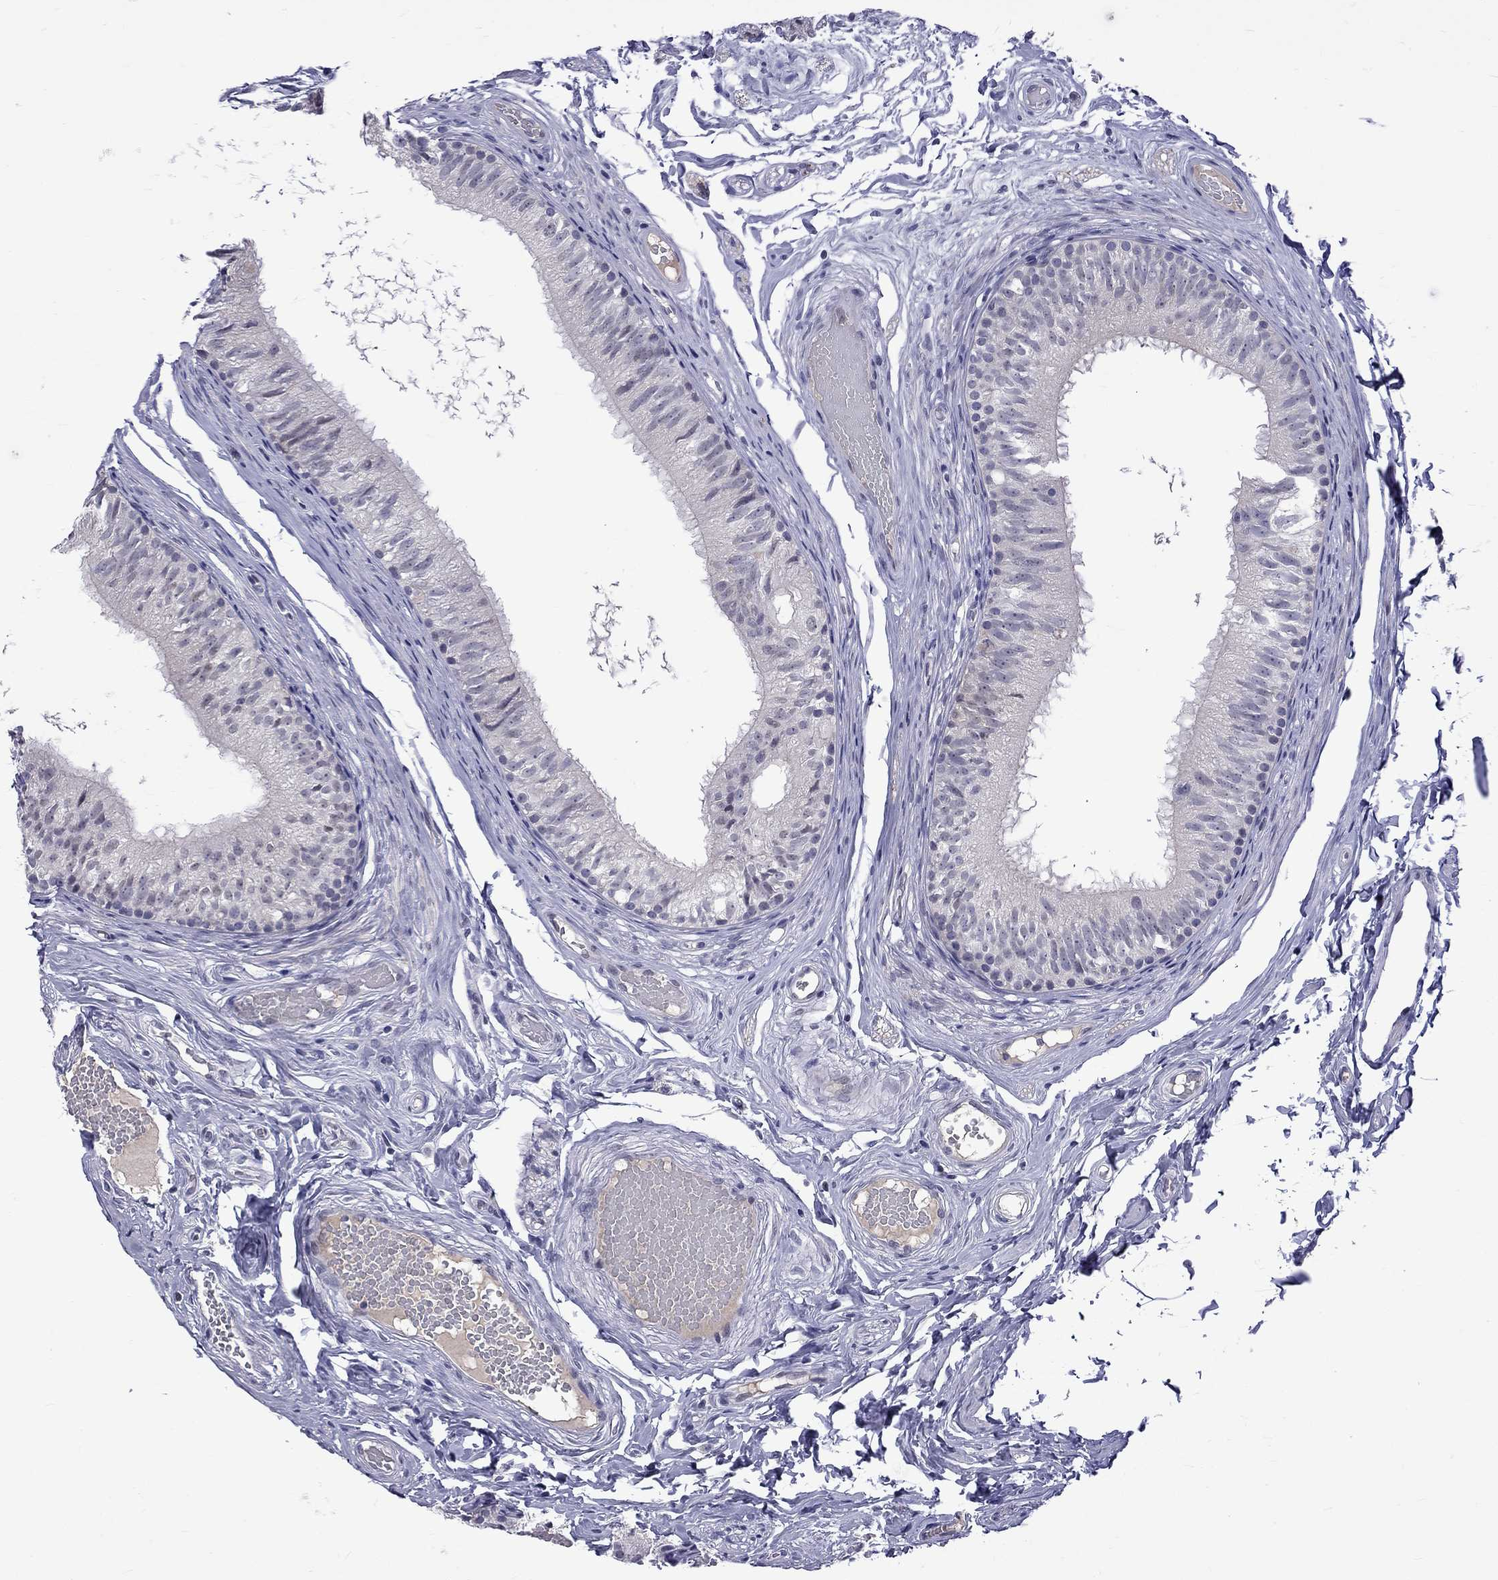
{"staining": {"intensity": "negative", "quantity": "none", "location": "none"}, "tissue": "epididymis", "cell_type": "Glandular cells", "image_type": "normal", "snomed": [{"axis": "morphology", "description": "Normal tissue, NOS"}, {"axis": "topography", "description": "Epididymis"}], "caption": "Immunohistochemistry photomicrograph of unremarkable epididymis: epididymis stained with DAB (3,3'-diaminobenzidine) exhibits no significant protein expression in glandular cells. The staining is performed using DAB (3,3'-diaminobenzidine) brown chromogen with nuclei counter-stained in using hematoxylin.", "gene": "RTL9", "patient": {"sex": "male", "age": 29}}